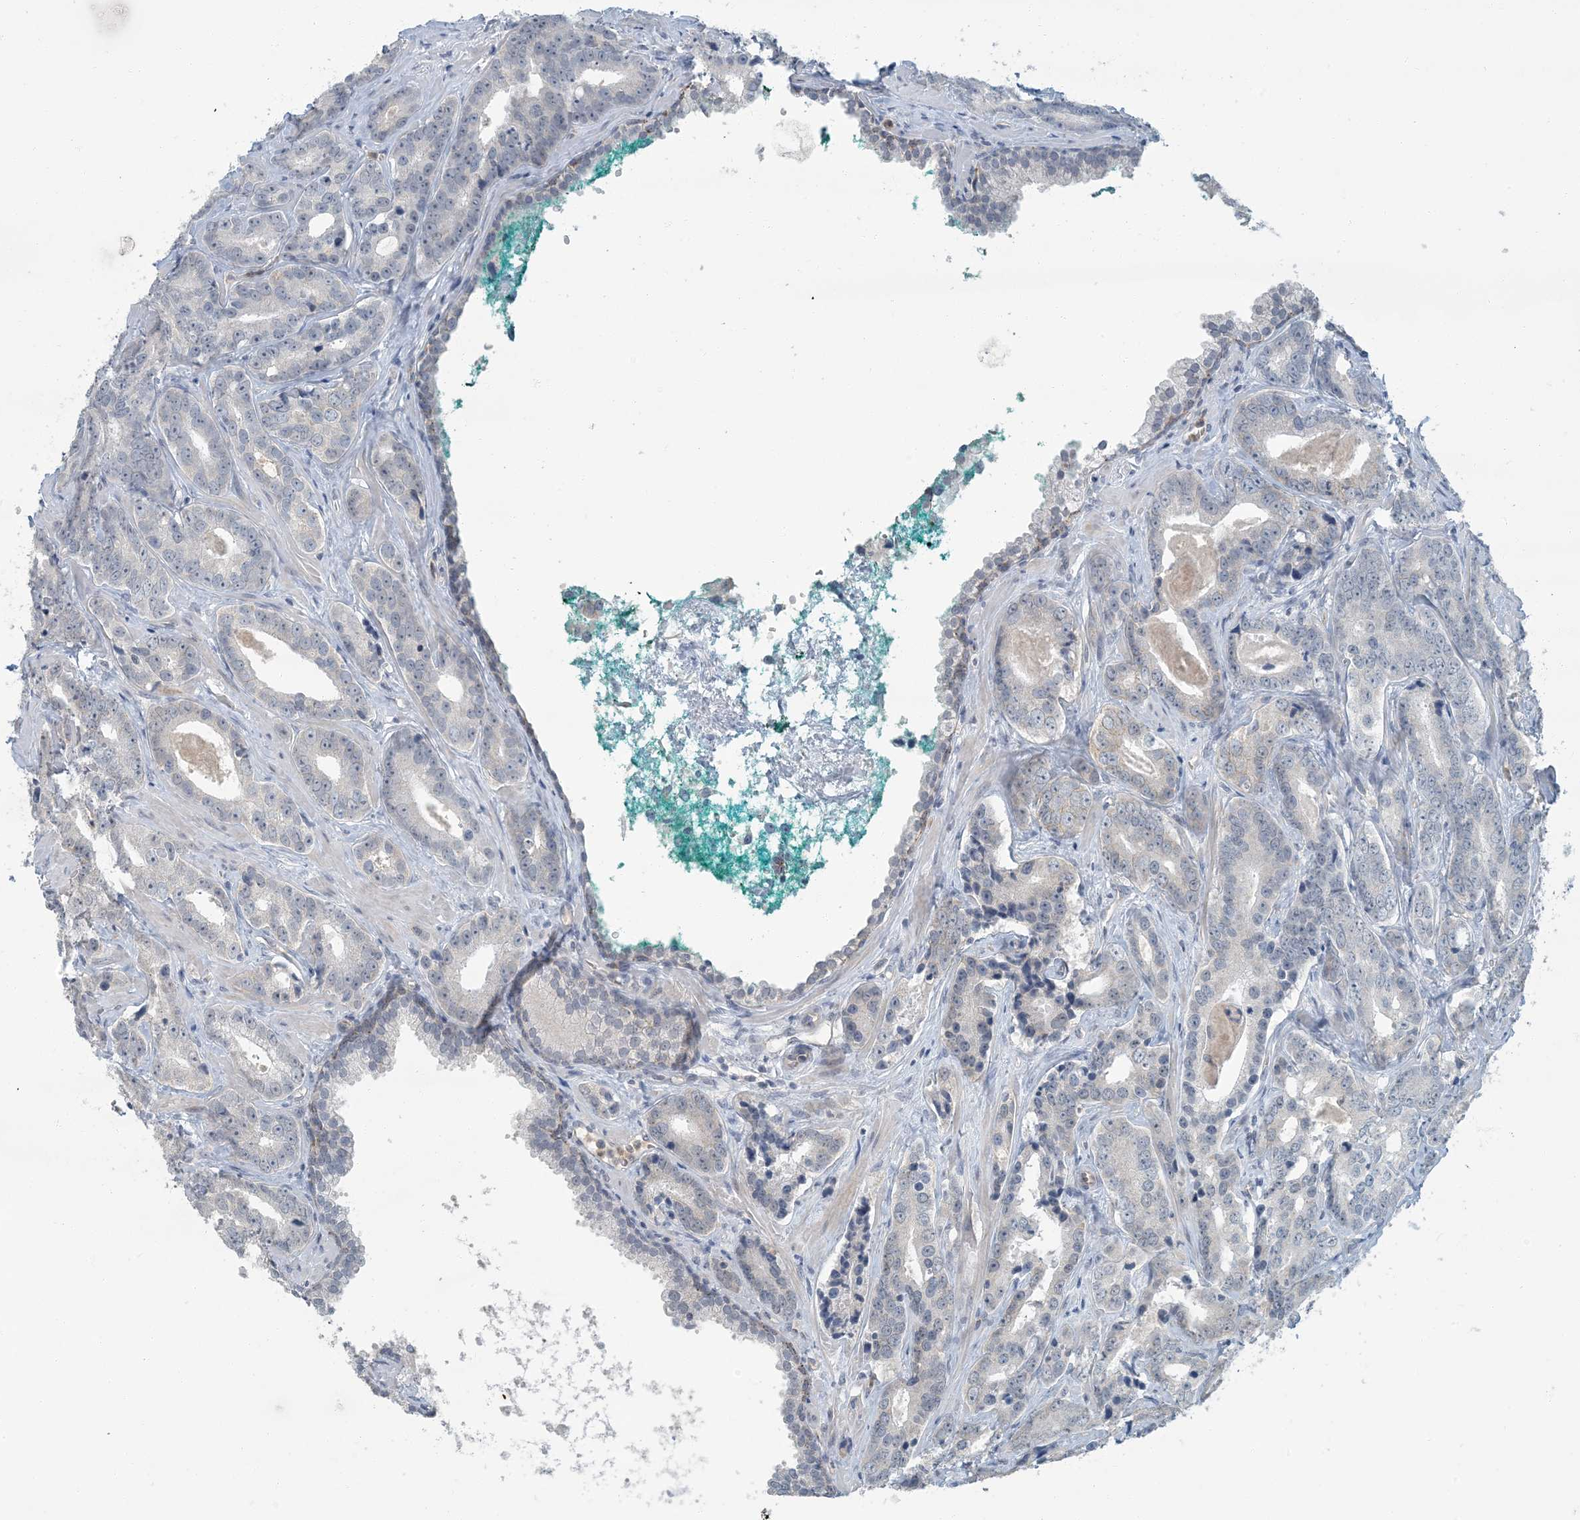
{"staining": {"intensity": "negative", "quantity": "none", "location": "none"}, "tissue": "prostate cancer", "cell_type": "Tumor cells", "image_type": "cancer", "snomed": [{"axis": "morphology", "description": "Adenocarcinoma, High grade"}, {"axis": "topography", "description": "Prostate"}], "caption": "There is no significant positivity in tumor cells of high-grade adenocarcinoma (prostate).", "gene": "EPHA4", "patient": {"sex": "male", "age": 62}}